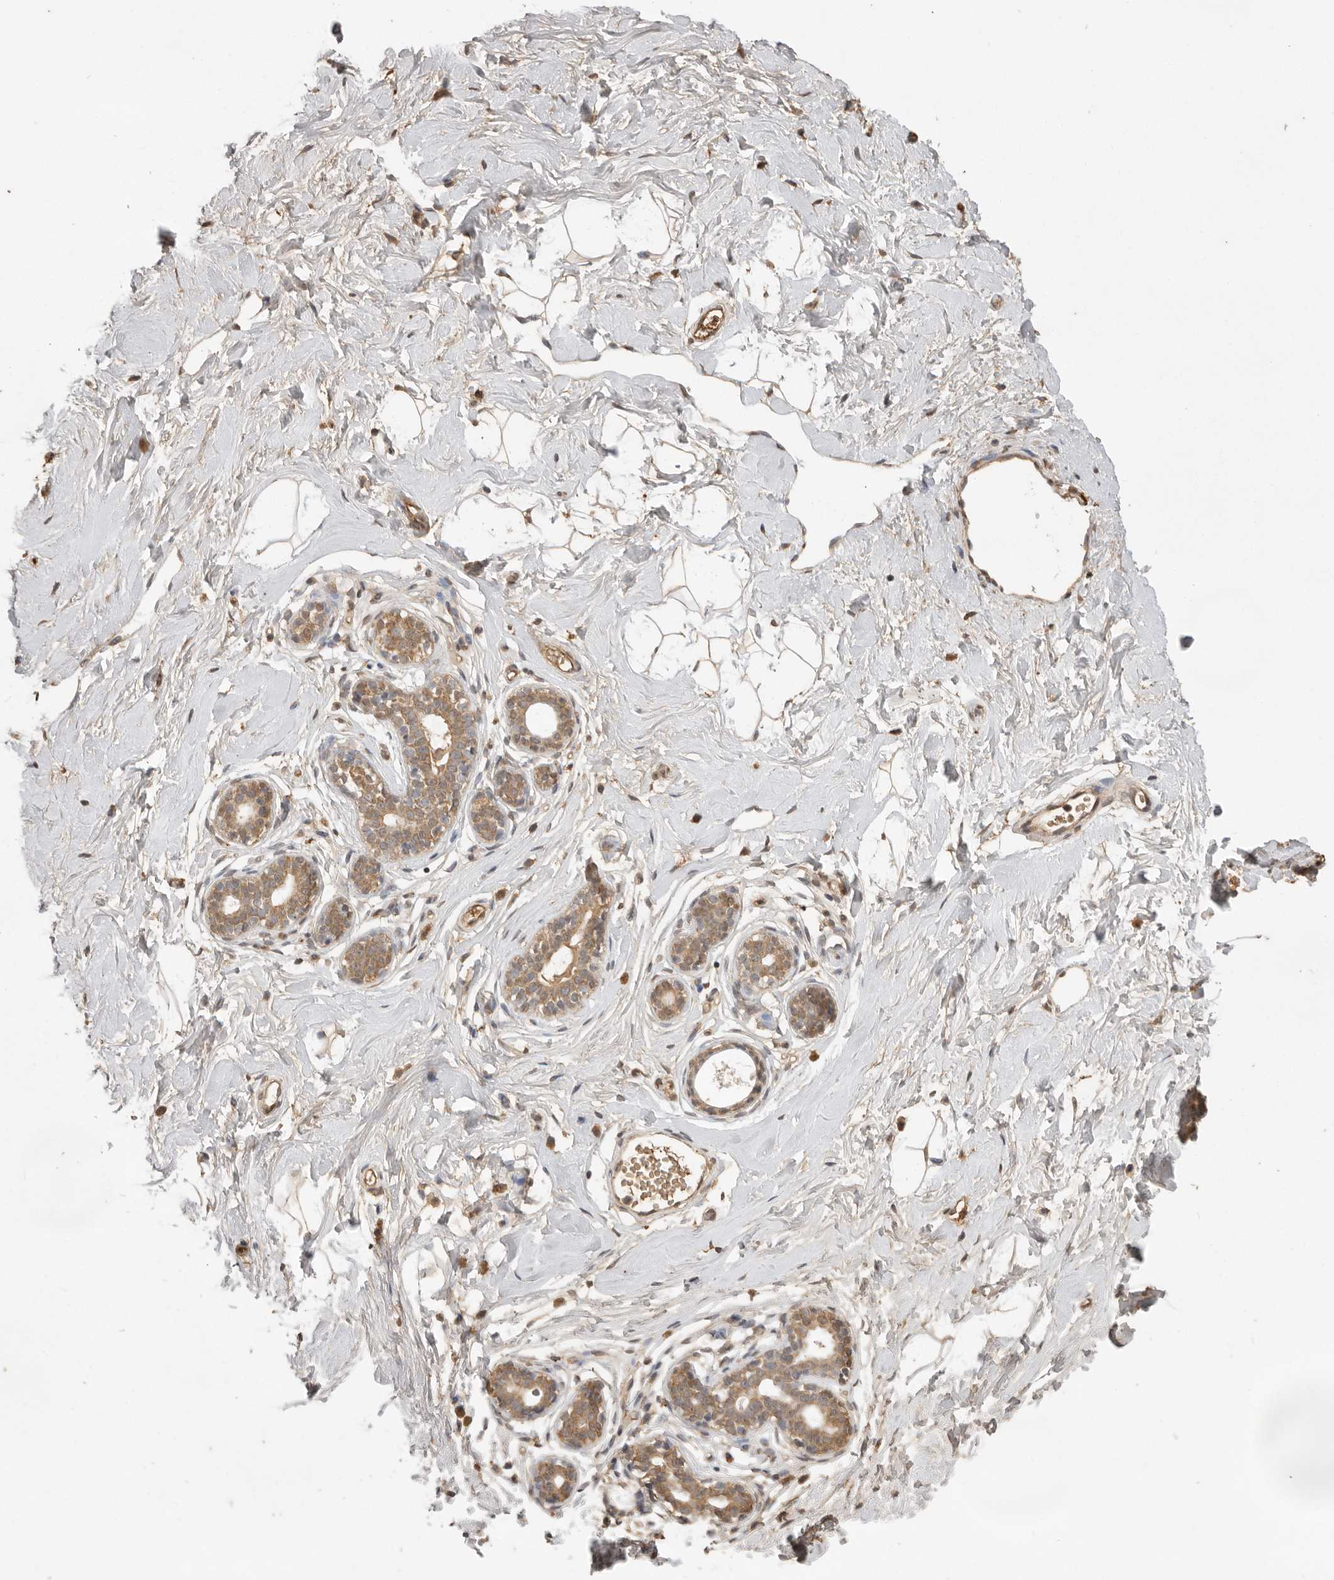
{"staining": {"intensity": "negative", "quantity": "none", "location": "none"}, "tissue": "breast", "cell_type": "Adipocytes", "image_type": "normal", "snomed": [{"axis": "morphology", "description": "Normal tissue, NOS"}, {"axis": "morphology", "description": "Adenoma, NOS"}, {"axis": "topography", "description": "Breast"}], "caption": "This is an IHC photomicrograph of benign human breast. There is no positivity in adipocytes.", "gene": "JAG2", "patient": {"sex": "female", "age": 23}}